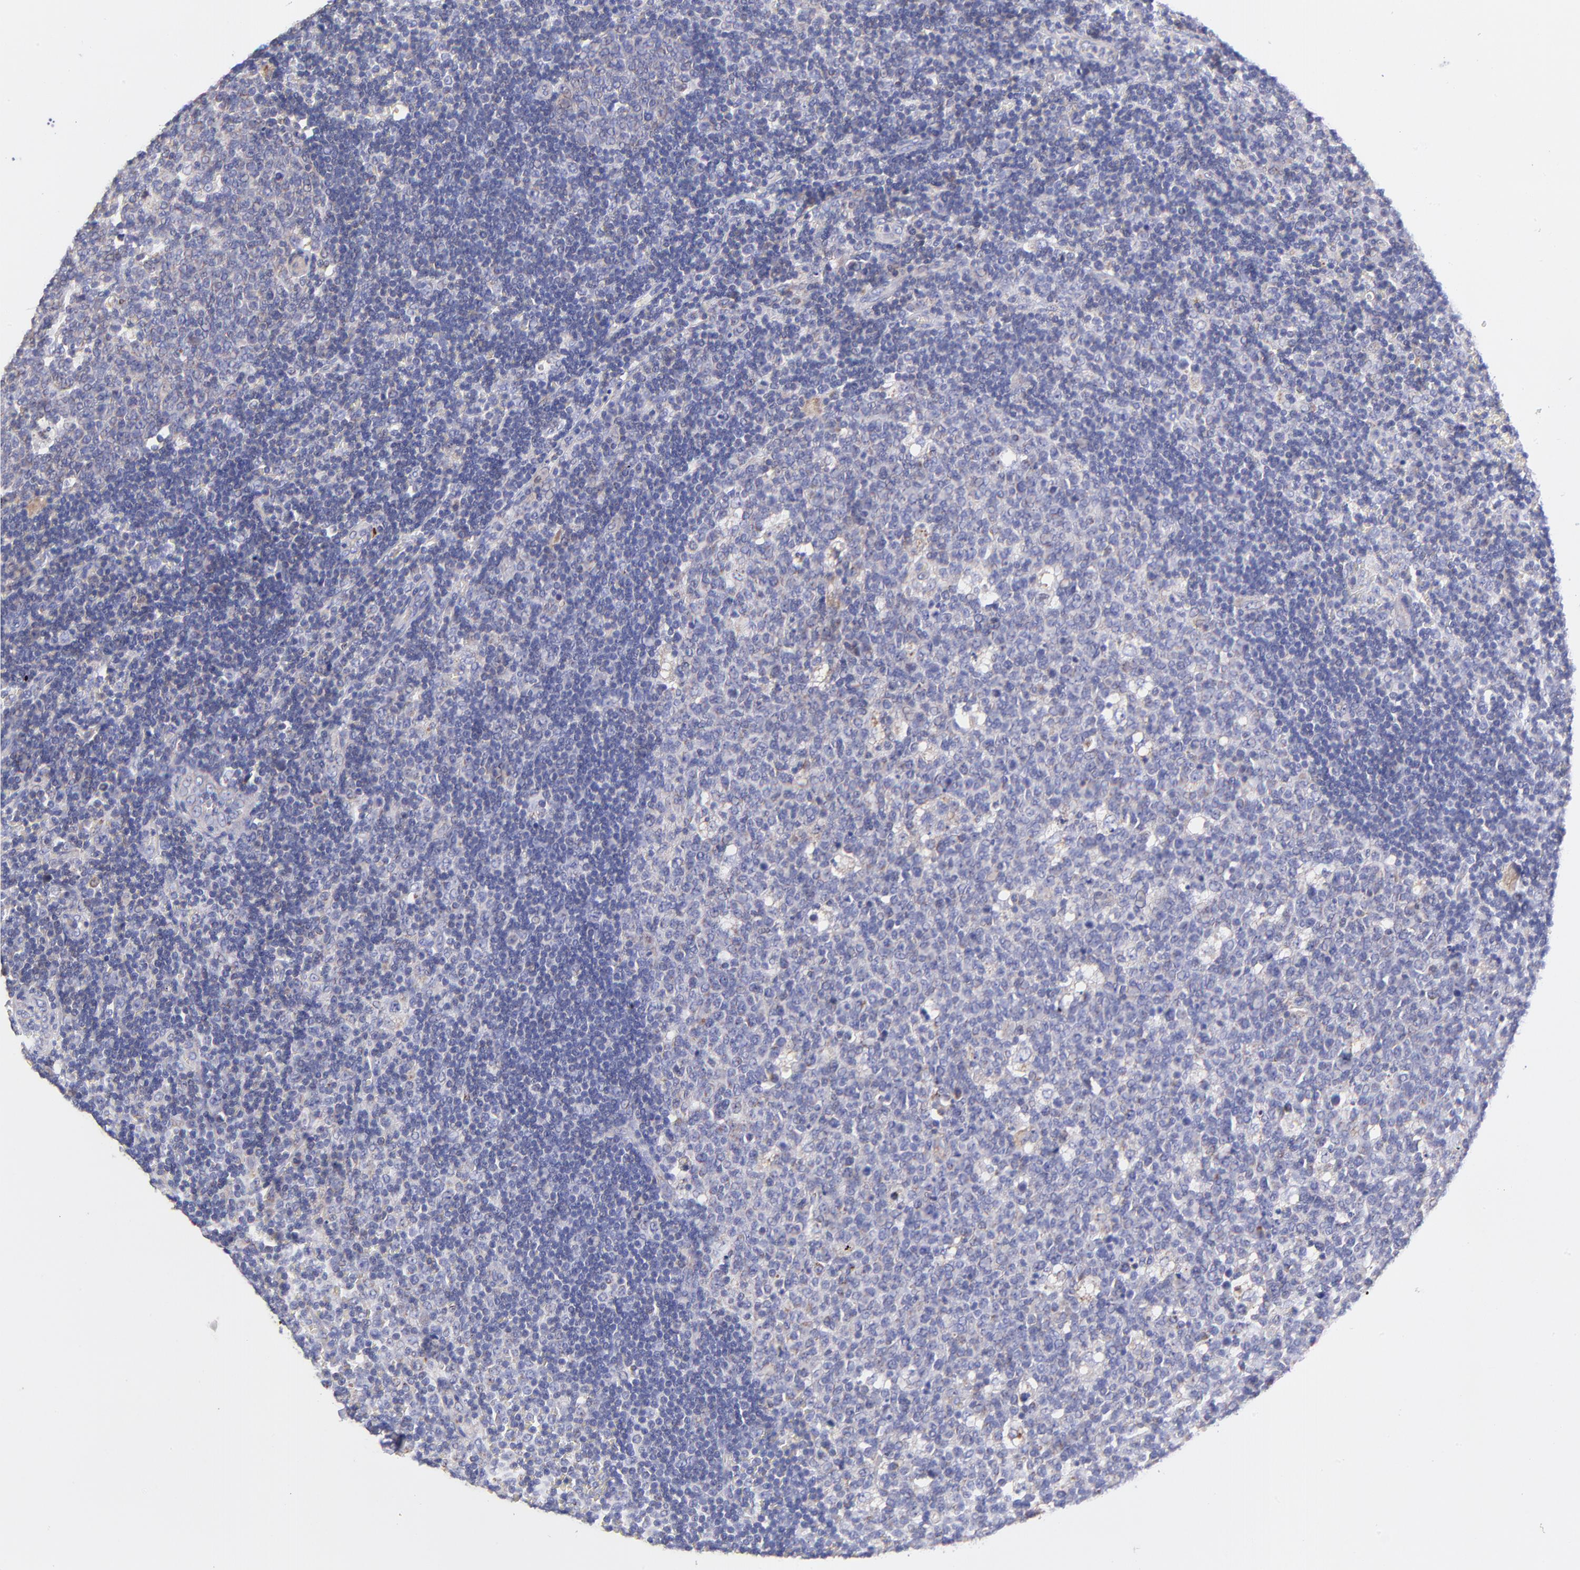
{"staining": {"intensity": "weak", "quantity": "<25%", "location": "cytoplasmic/membranous"}, "tissue": "lymph node", "cell_type": "Germinal center cells", "image_type": "normal", "snomed": [{"axis": "morphology", "description": "Normal tissue, NOS"}, {"axis": "topography", "description": "Lymph node"}, {"axis": "topography", "description": "Salivary gland"}], "caption": "DAB immunohistochemical staining of unremarkable human lymph node displays no significant staining in germinal center cells. (Immunohistochemistry, brightfield microscopy, high magnification).", "gene": "NDUFB7", "patient": {"sex": "male", "age": 8}}